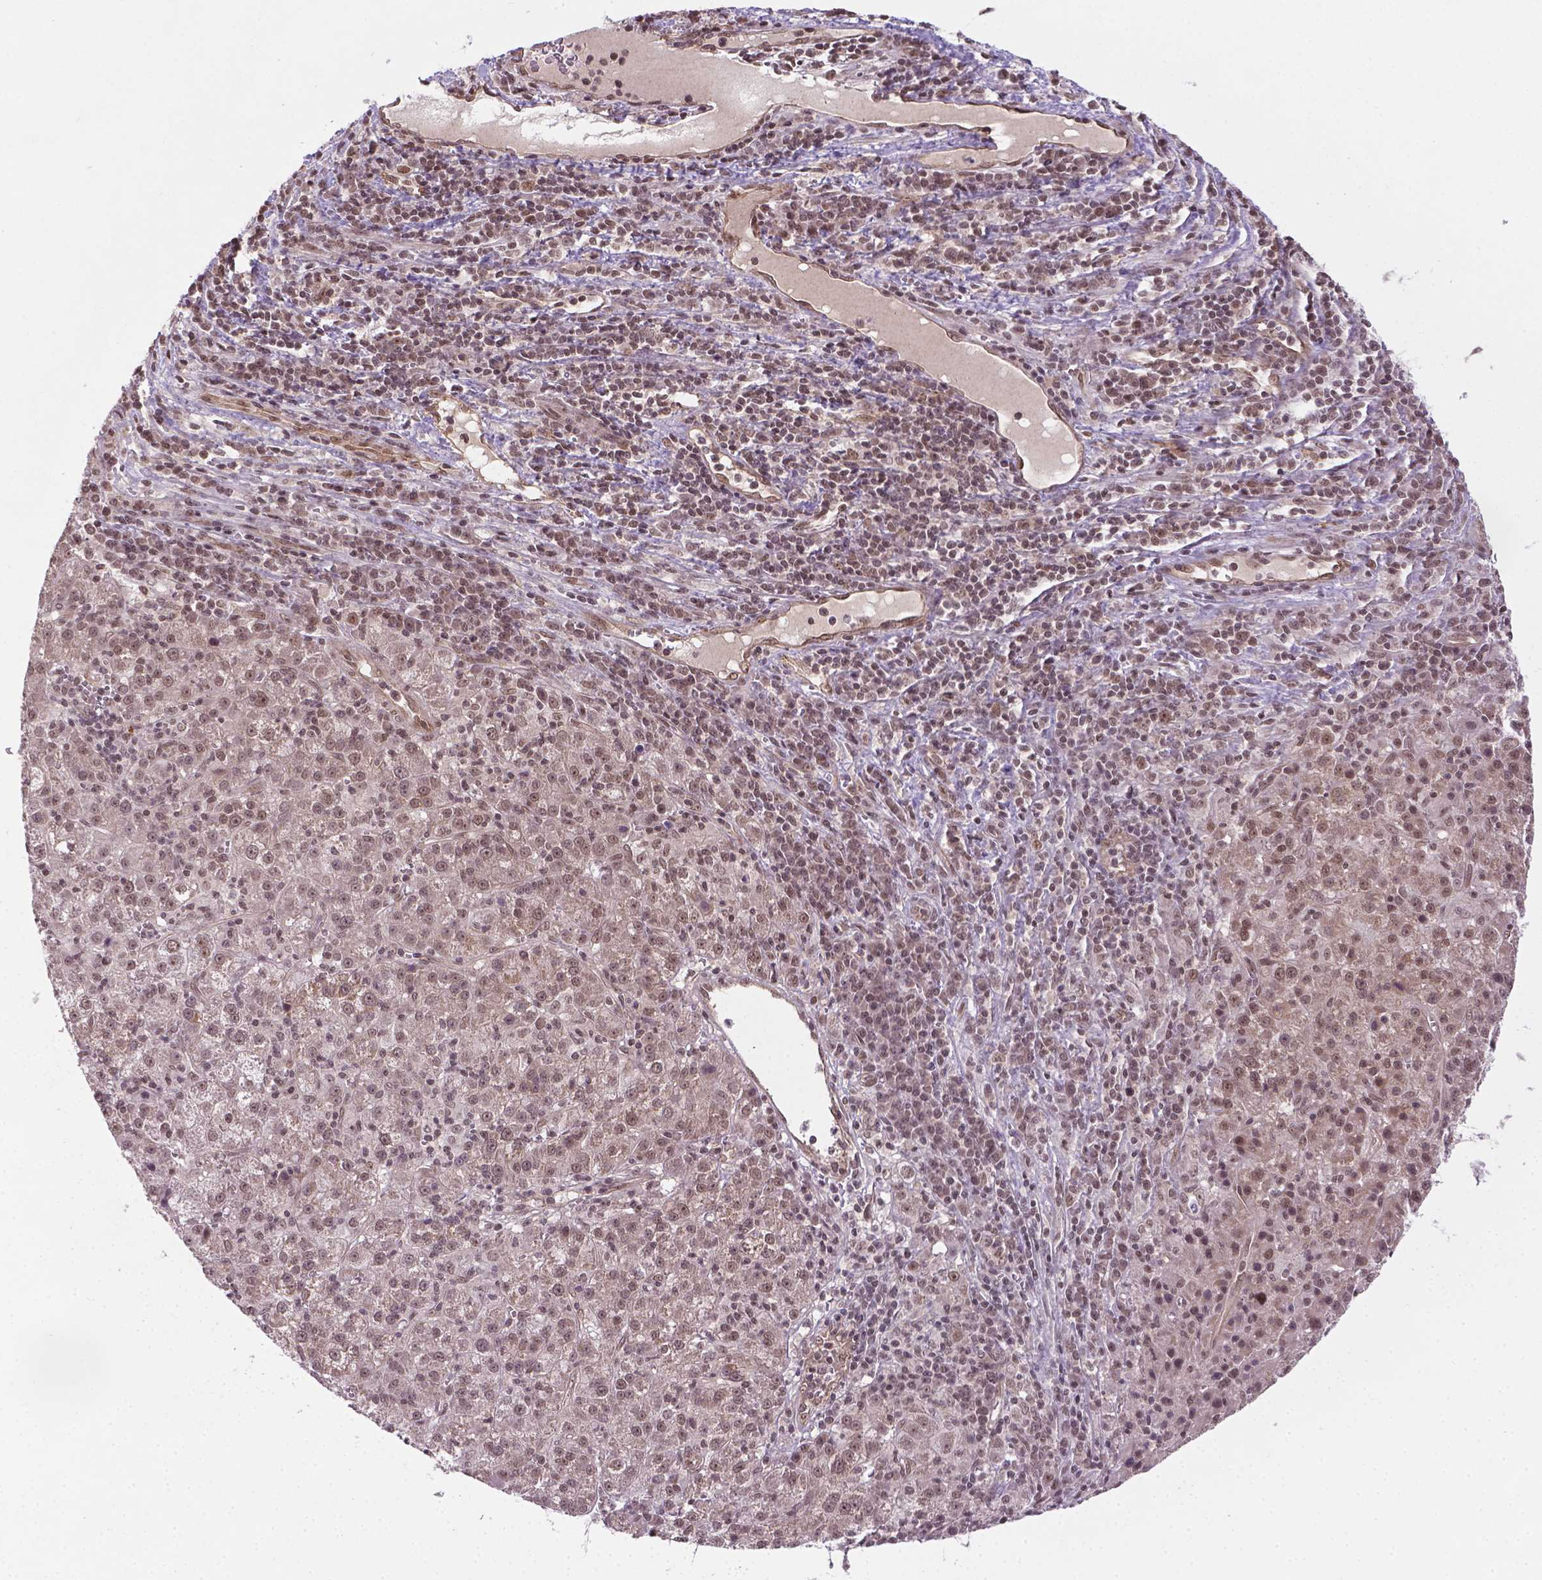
{"staining": {"intensity": "weak", "quantity": ">75%", "location": "nuclear"}, "tissue": "liver cancer", "cell_type": "Tumor cells", "image_type": "cancer", "snomed": [{"axis": "morphology", "description": "Carcinoma, Hepatocellular, NOS"}, {"axis": "topography", "description": "Liver"}], "caption": "Liver cancer stained with DAB IHC demonstrates low levels of weak nuclear expression in approximately >75% of tumor cells.", "gene": "ANKRD54", "patient": {"sex": "female", "age": 60}}